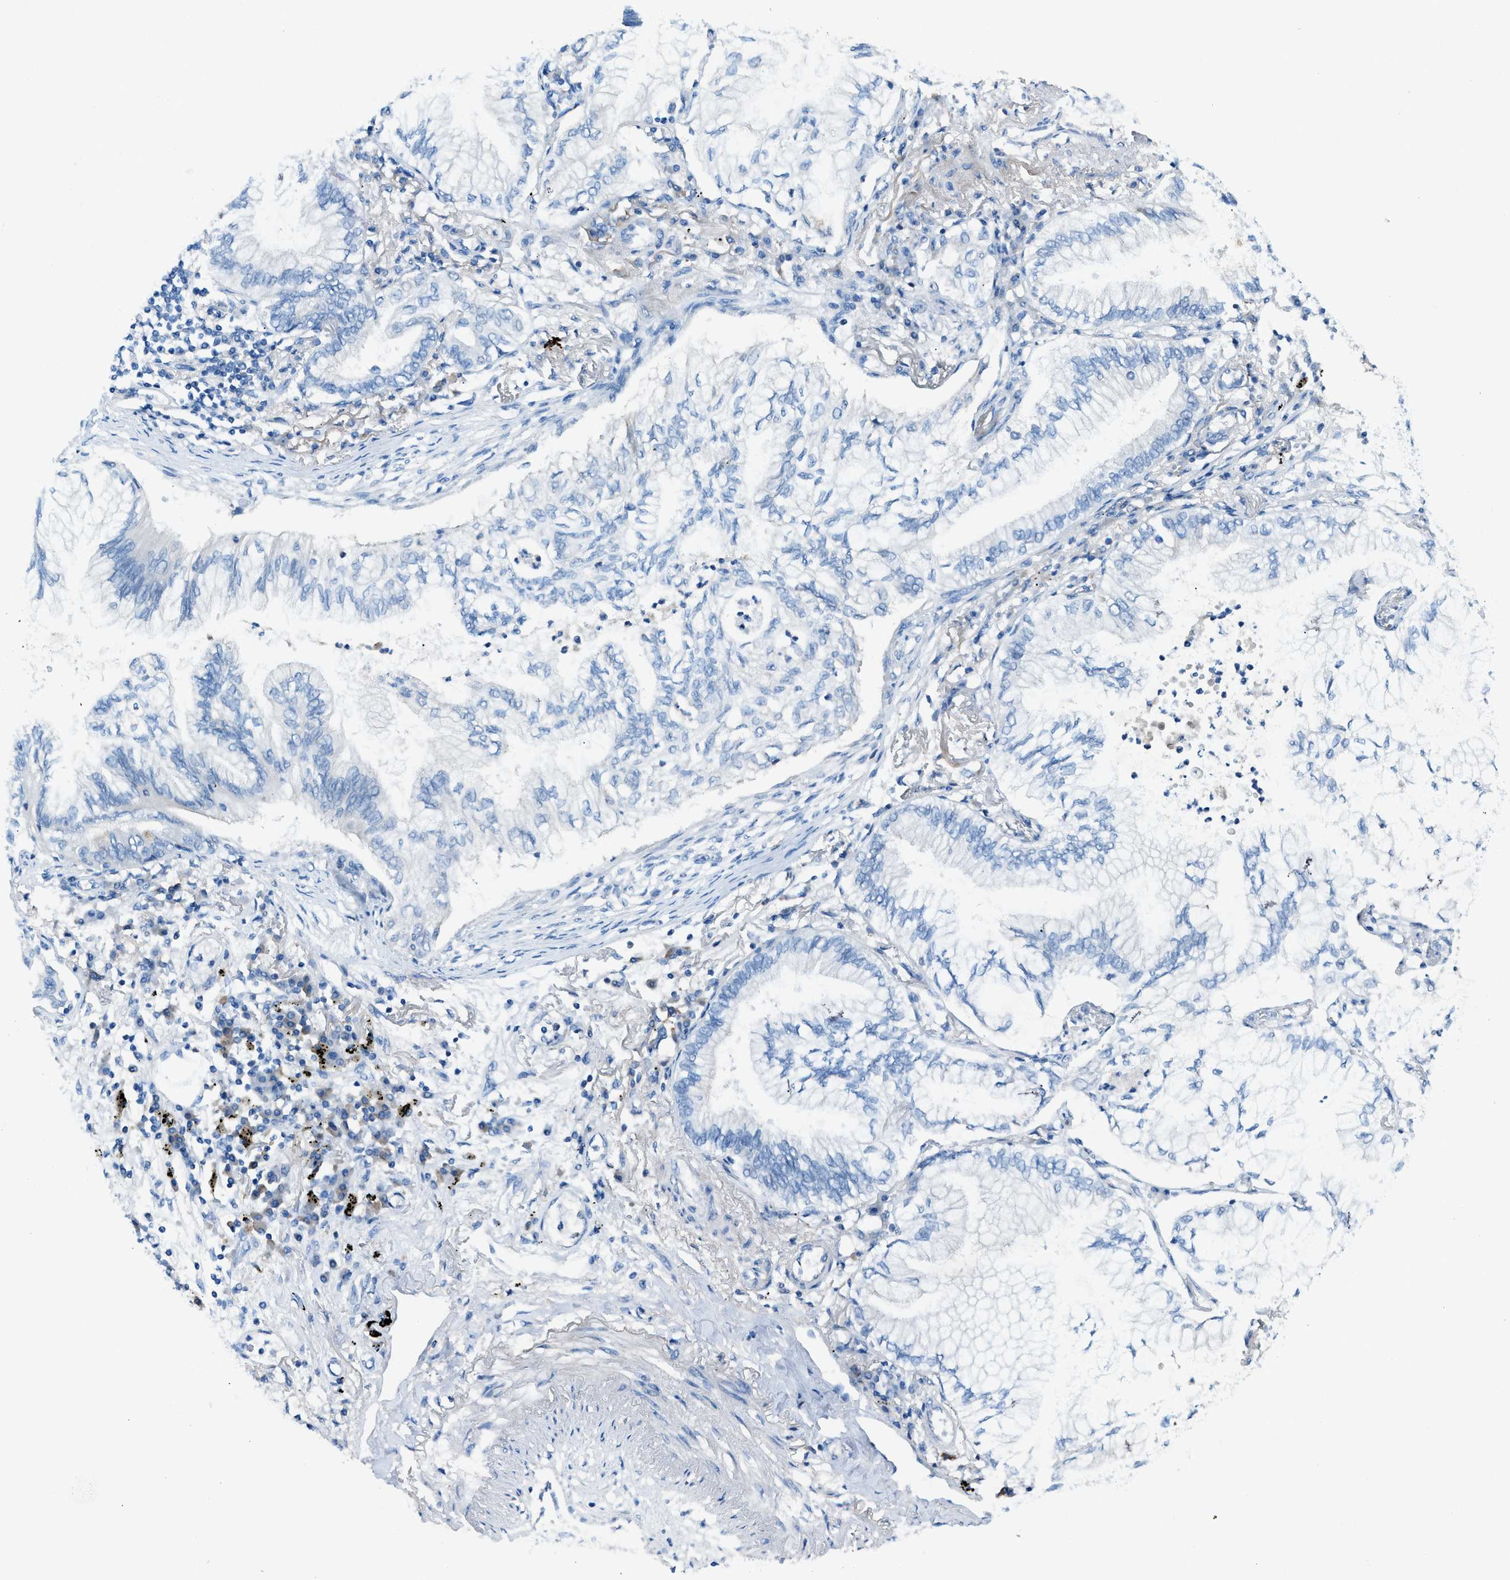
{"staining": {"intensity": "negative", "quantity": "none", "location": "none"}, "tissue": "lung cancer", "cell_type": "Tumor cells", "image_type": "cancer", "snomed": [{"axis": "morphology", "description": "Normal tissue, NOS"}, {"axis": "morphology", "description": "Adenocarcinoma, NOS"}, {"axis": "topography", "description": "Bronchus"}, {"axis": "topography", "description": "Lung"}], "caption": "This is an immunohistochemistry (IHC) image of adenocarcinoma (lung). There is no positivity in tumor cells.", "gene": "C5AR2", "patient": {"sex": "female", "age": 70}}